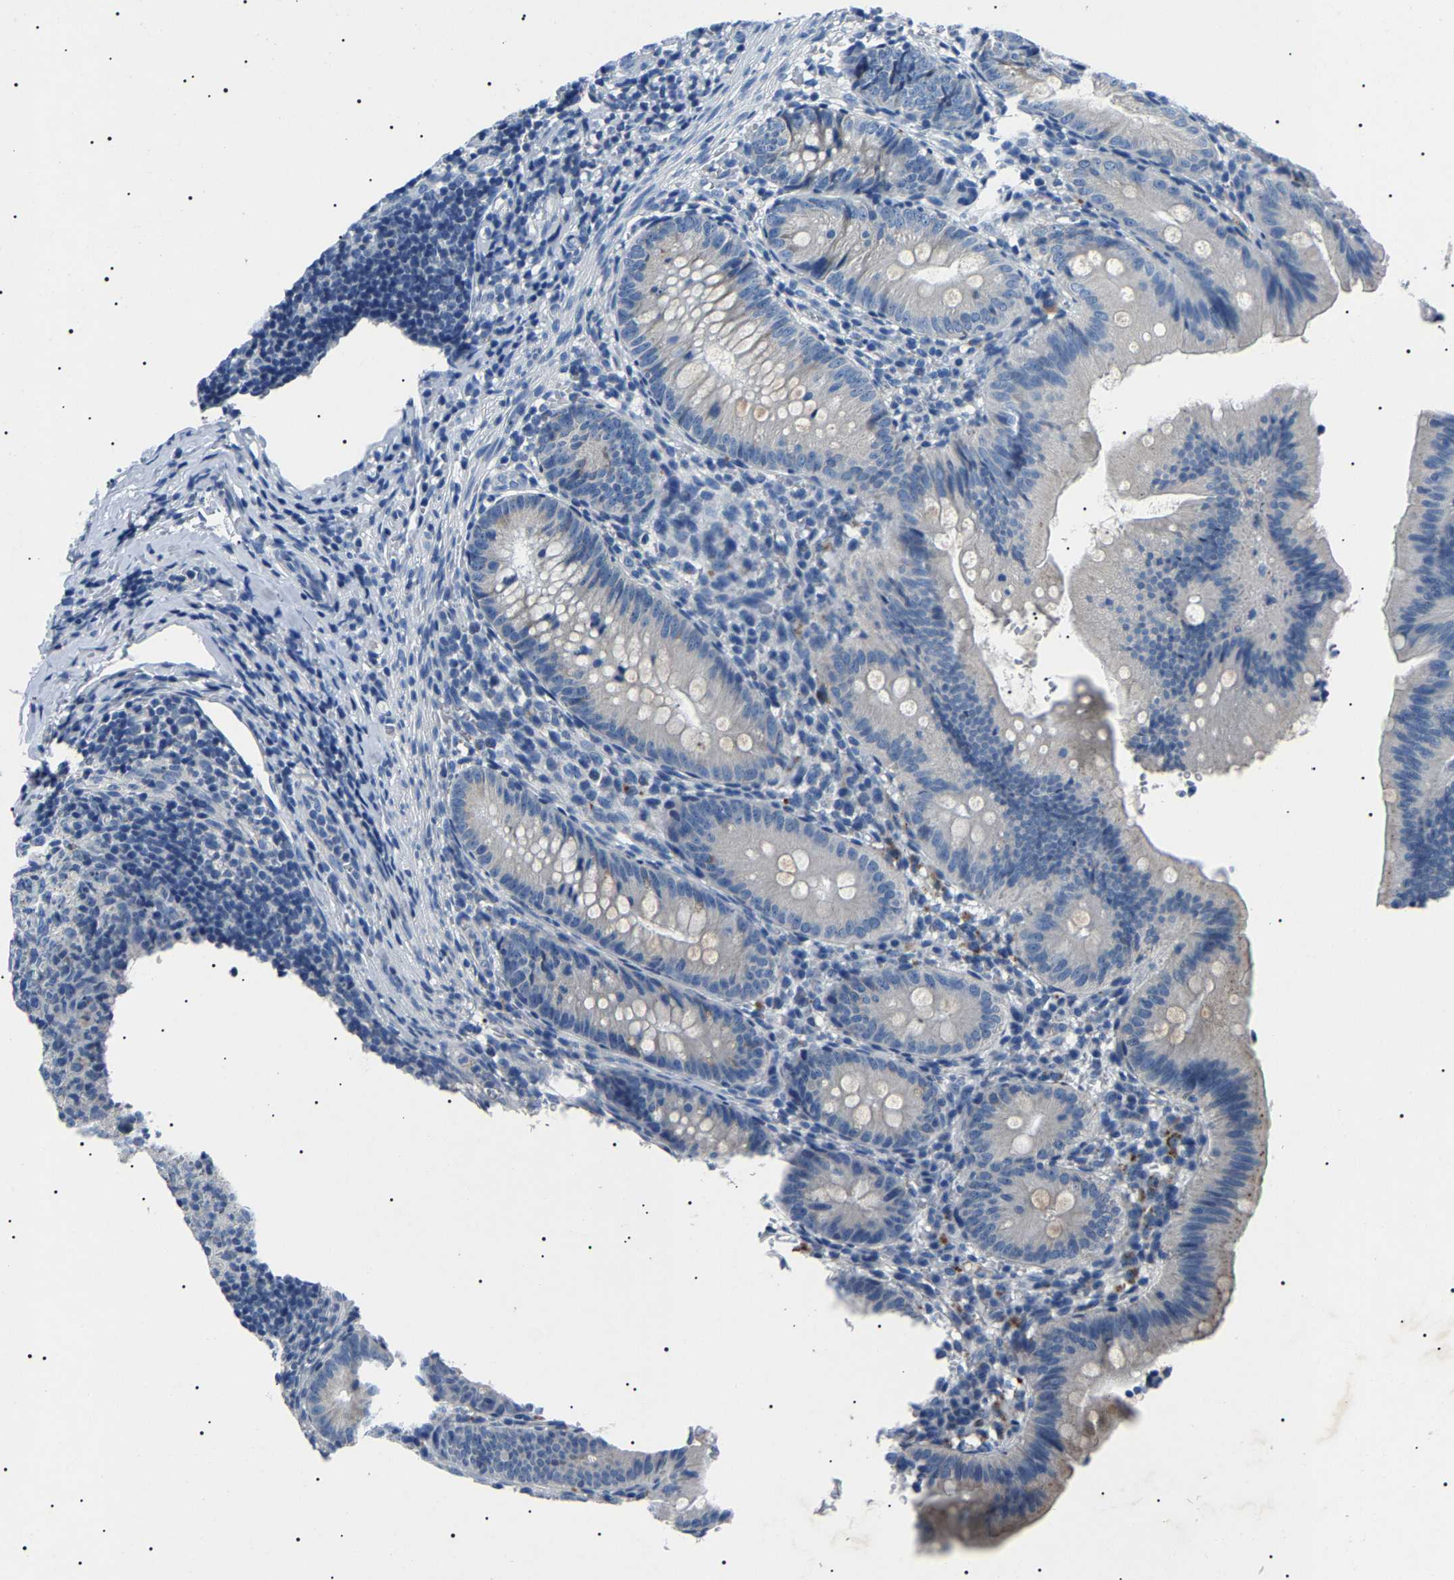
{"staining": {"intensity": "weak", "quantity": "<25%", "location": "cytoplasmic/membranous"}, "tissue": "appendix", "cell_type": "Glandular cells", "image_type": "normal", "snomed": [{"axis": "morphology", "description": "Normal tissue, NOS"}, {"axis": "topography", "description": "Appendix"}], "caption": "Immunohistochemistry (IHC) micrograph of benign human appendix stained for a protein (brown), which reveals no positivity in glandular cells. (DAB immunohistochemistry (IHC), high magnification).", "gene": "KLK15", "patient": {"sex": "male", "age": 1}}